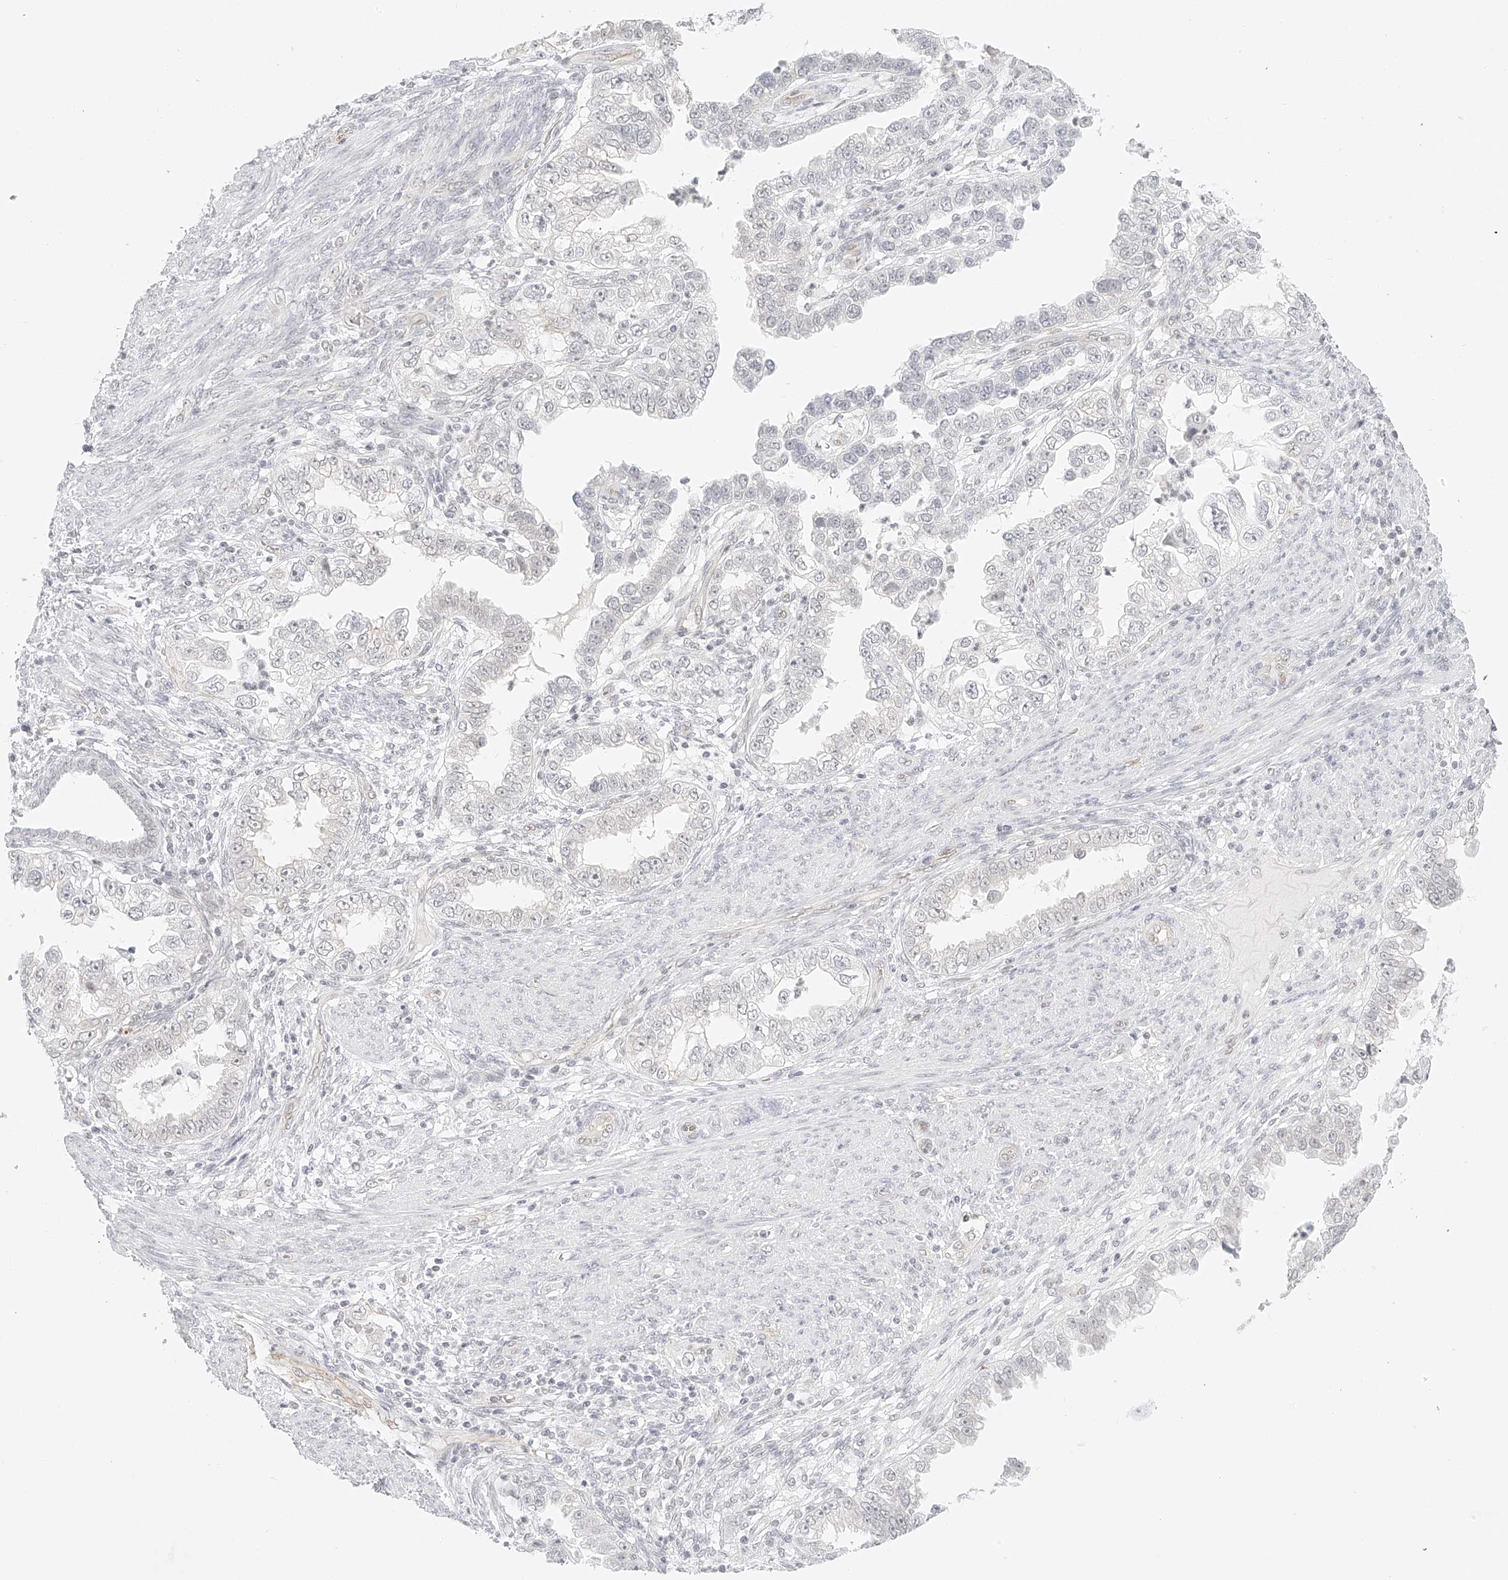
{"staining": {"intensity": "negative", "quantity": "none", "location": "none"}, "tissue": "endometrial cancer", "cell_type": "Tumor cells", "image_type": "cancer", "snomed": [{"axis": "morphology", "description": "Adenocarcinoma, NOS"}, {"axis": "topography", "description": "Endometrium"}], "caption": "DAB (3,3'-diaminobenzidine) immunohistochemical staining of endometrial cancer displays no significant staining in tumor cells. The staining was performed using DAB (3,3'-diaminobenzidine) to visualize the protein expression in brown, while the nuclei were stained in blue with hematoxylin (Magnification: 20x).", "gene": "ZFP69", "patient": {"sex": "female", "age": 85}}